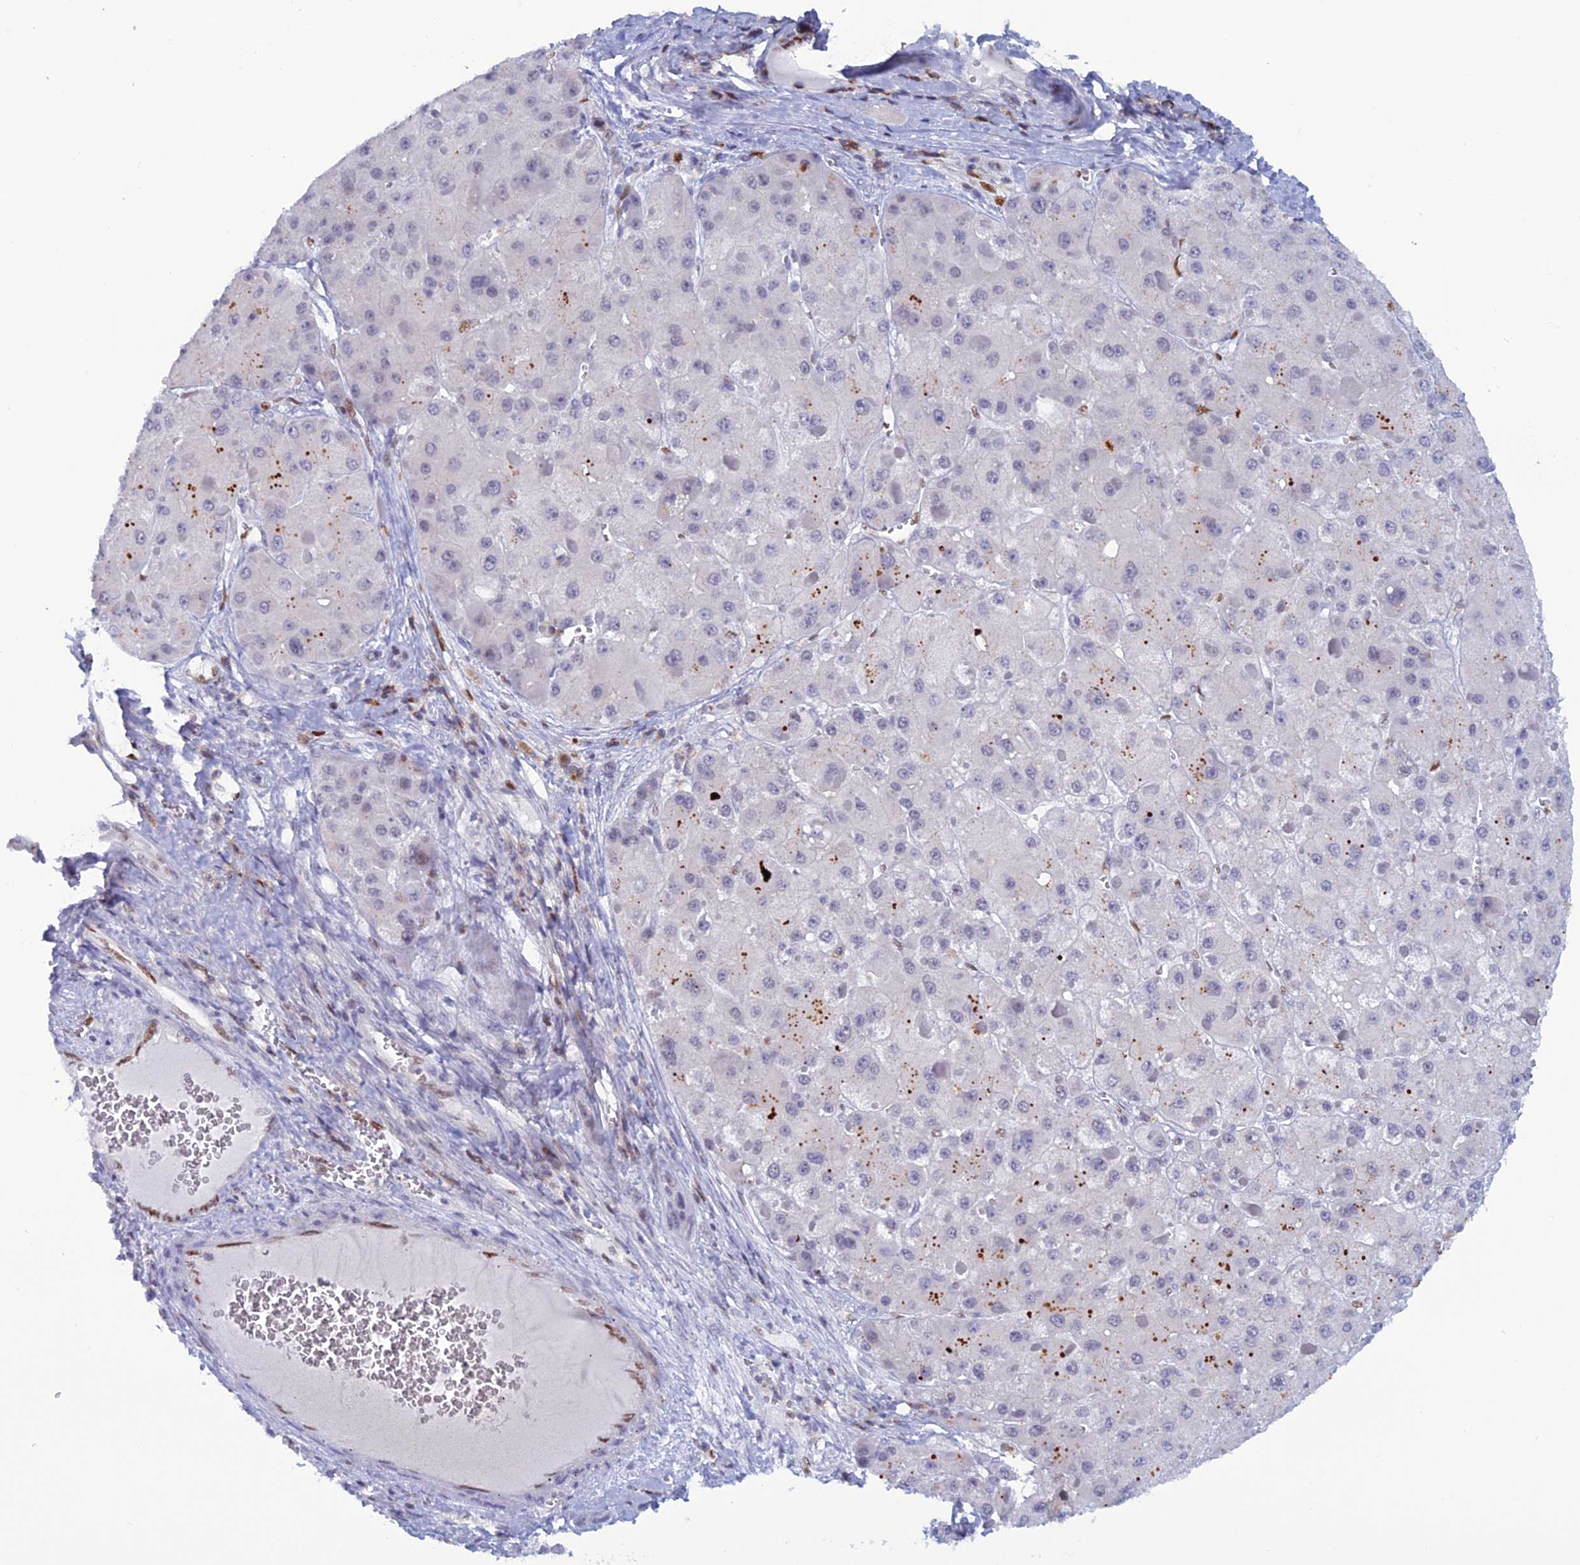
{"staining": {"intensity": "negative", "quantity": "none", "location": "none"}, "tissue": "liver cancer", "cell_type": "Tumor cells", "image_type": "cancer", "snomed": [{"axis": "morphology", "description": "Carcinoma, Hepatocellular, NOS"}, {"axis": "topography", "description": "Liver"}], "caption": "Liver hepatocellular carcinoma stained for a protein using IHC demonstrates no expression tumor cells.", "gene": "NOL4L", "patient": {"sex": "female", "age": 73}}